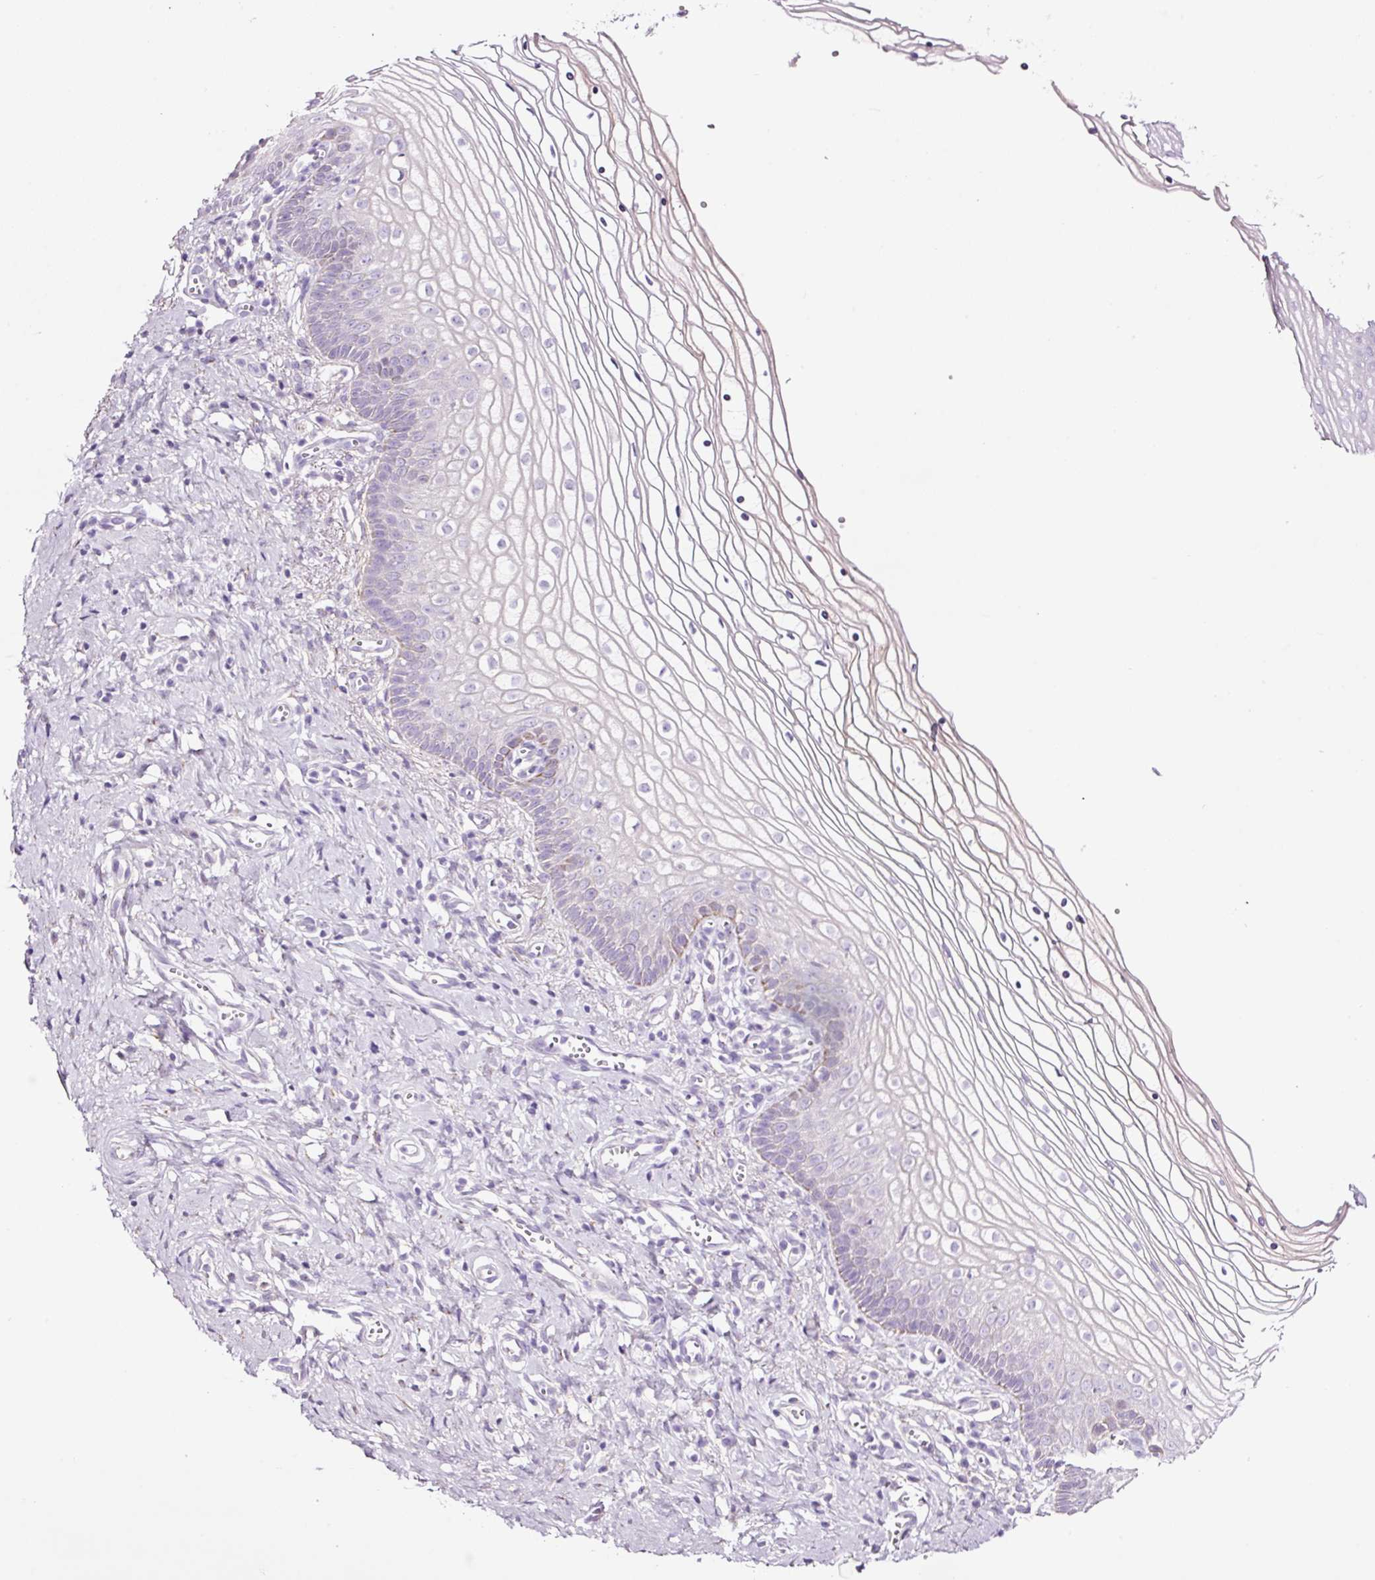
{"staining": {"intensity": "negative", "quantity": "none", "location": "none"}, "tissue": "vagina", "cell_type": "Squamous epithelial cells", "image_type": "normal", "snomed": [{"axis": "morphology", "description": "Normal tissue, NOS"}, {"axis": "topography", "description": "Vagina"}], "caption": "Squamous epithelial cells show no significant protein expression in benign vagina. (Stains: DAB (3,3'-diaminobenzidine) IHC with hematoxylin counter stain, Microscopy: brightfield microscopy at high magnification).", "gene": "PAM", "patient": {"sex": "female", "age": 56}}